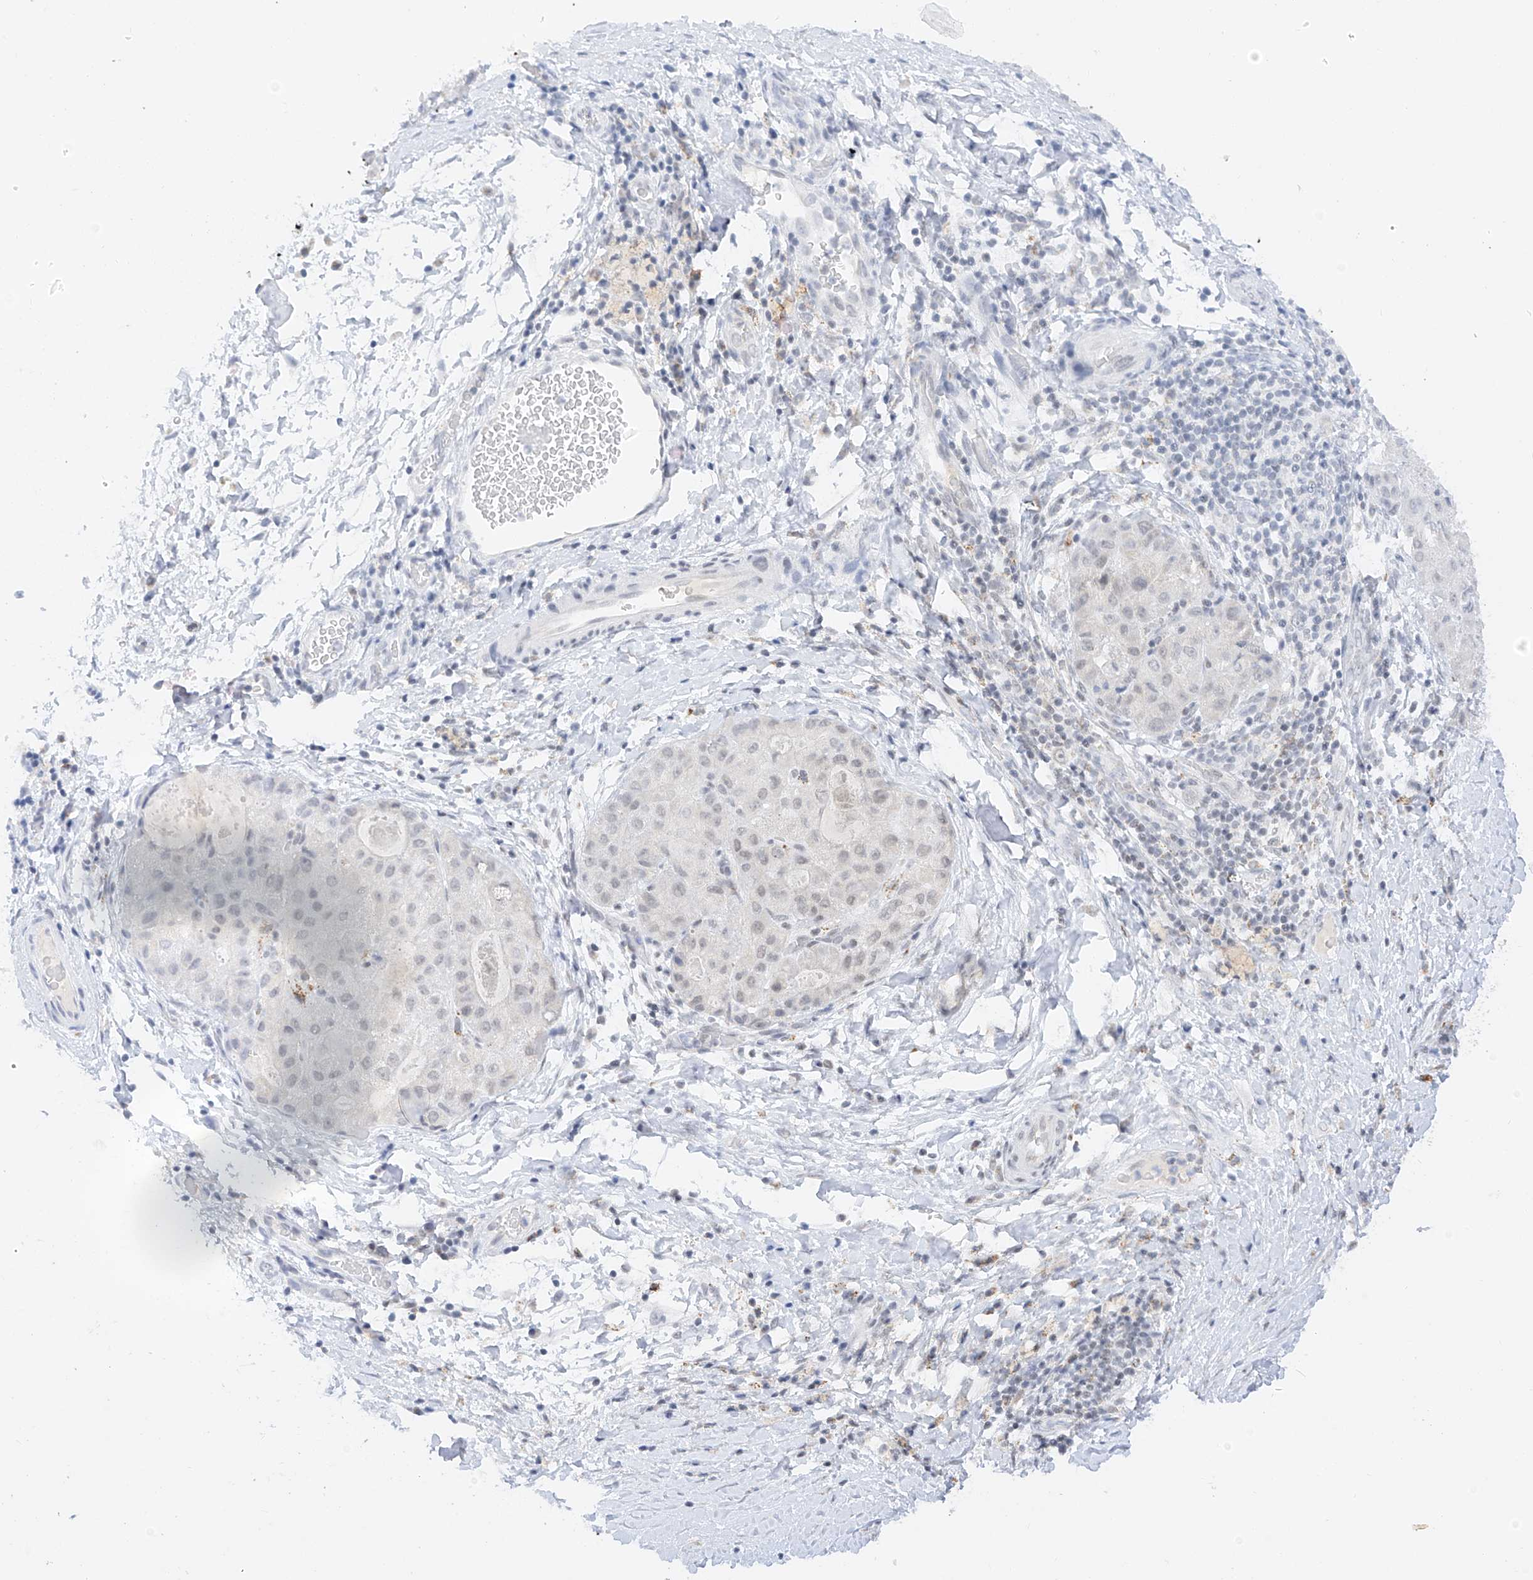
{"staining": {"intensity": "negative", "quantity": "none", "location": "none"}, "tissue": "liver cancer", "cell_type": "Tumor cells", "image_type": "cancer", "snomed": [{"axis": "morphology", "description": "Carcinoma, Hepatocellular, NOS"}, {"axis": "topography", "description": "Liver"}], "caption": "Human liver hepatocellular carcinoma stained for a protein using IHC reveals no staining in tumor cells.", "gene": "NRF1", "patient": {"sex": "male", "age": 80}}